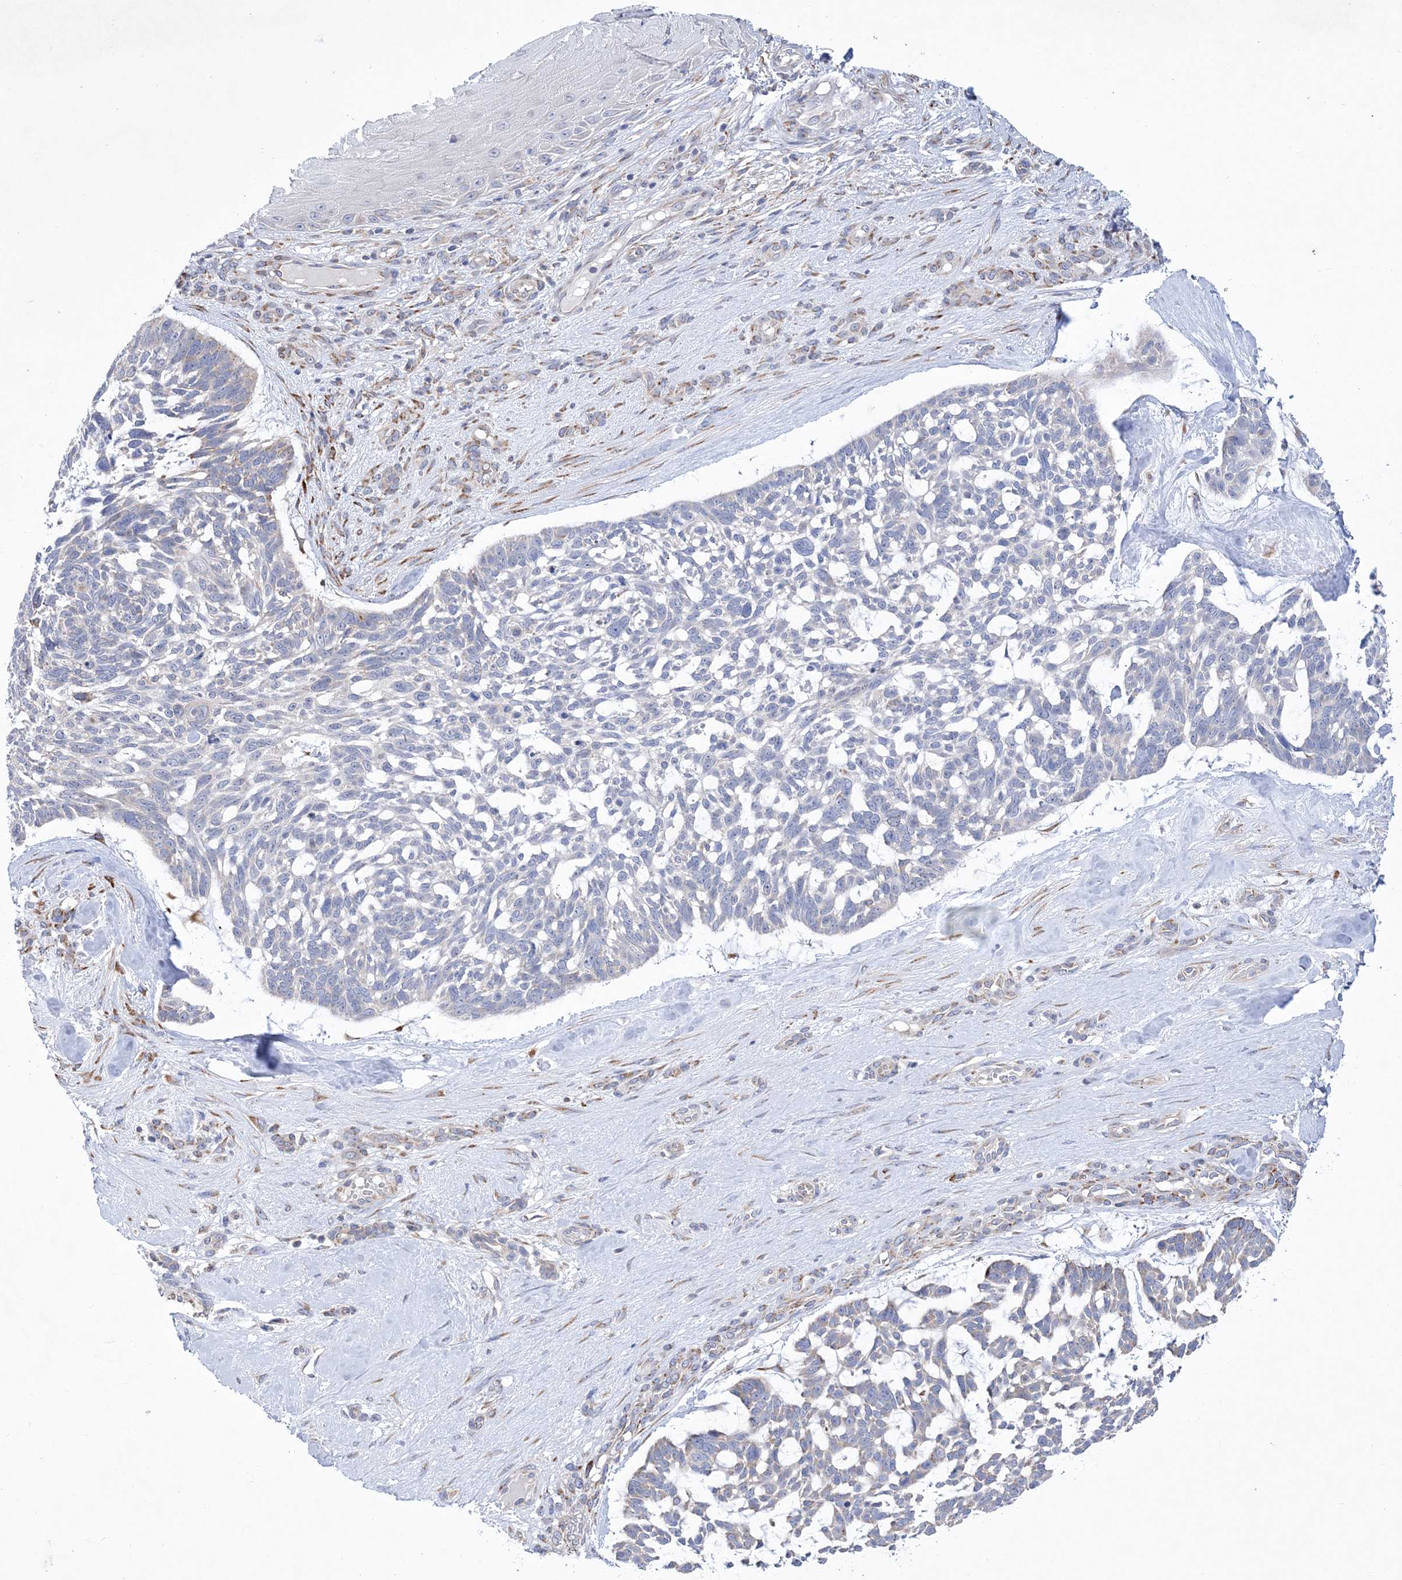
{"staining": {"intensity": "negative", "quantity": "none", "location": "none"}, "tissue": "skin cancer", "cell_type": "Tumor cells", "image_type": "cancer", "snomed": [{"axis": "morphology", "description": "Basal cell carcinoma"}, {"axis": "topography", "description": "Skin"}], "caption": "Immunohistochemistry (IHC) of basal cell carcinoma (skin) demonstrates no expression in tumor cells.", "gene": "MED31", "patient": {"sex": "male", "age": 88}}